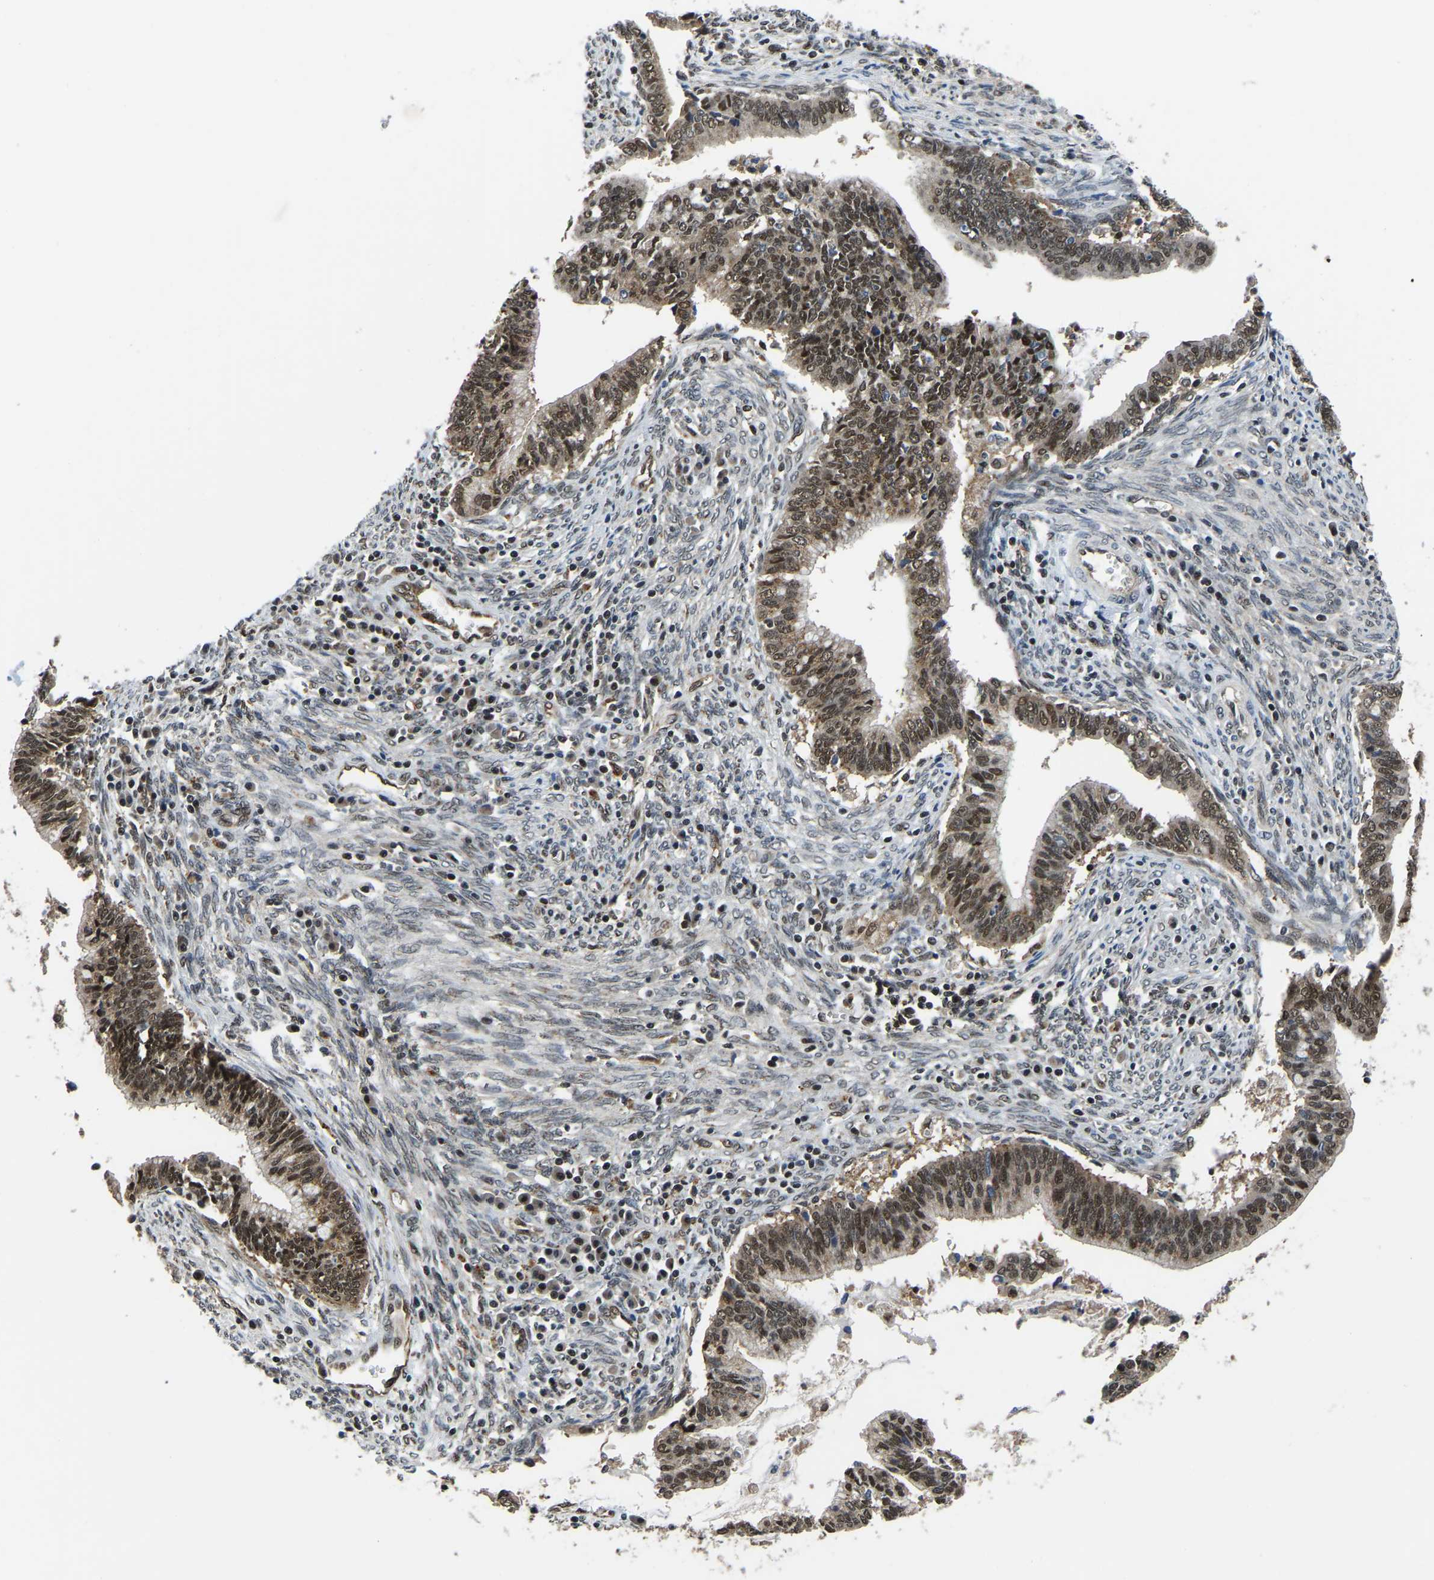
{"staining": {"intensity": "moderate", "quantity": ">75%", "location": "cytoplasmic/membranous,nuclear"}, "tissue": "cervical cancer", "cell_type": "Tumor cells", "image_type": "cancer", "snomed": [{"axis": "morphology", "description": "Adenocarcinoma, NOS"}, {"axis": "topography", "description": "Cervix"}], "caption": "Moderate cytoplasmic/membranous and nuclear expression is appreciated in approximately >75% of tumor cells in cervical adenocarcinoma.", "gene": "DFFA", "patient": {"sex": "female", "age": 44}}